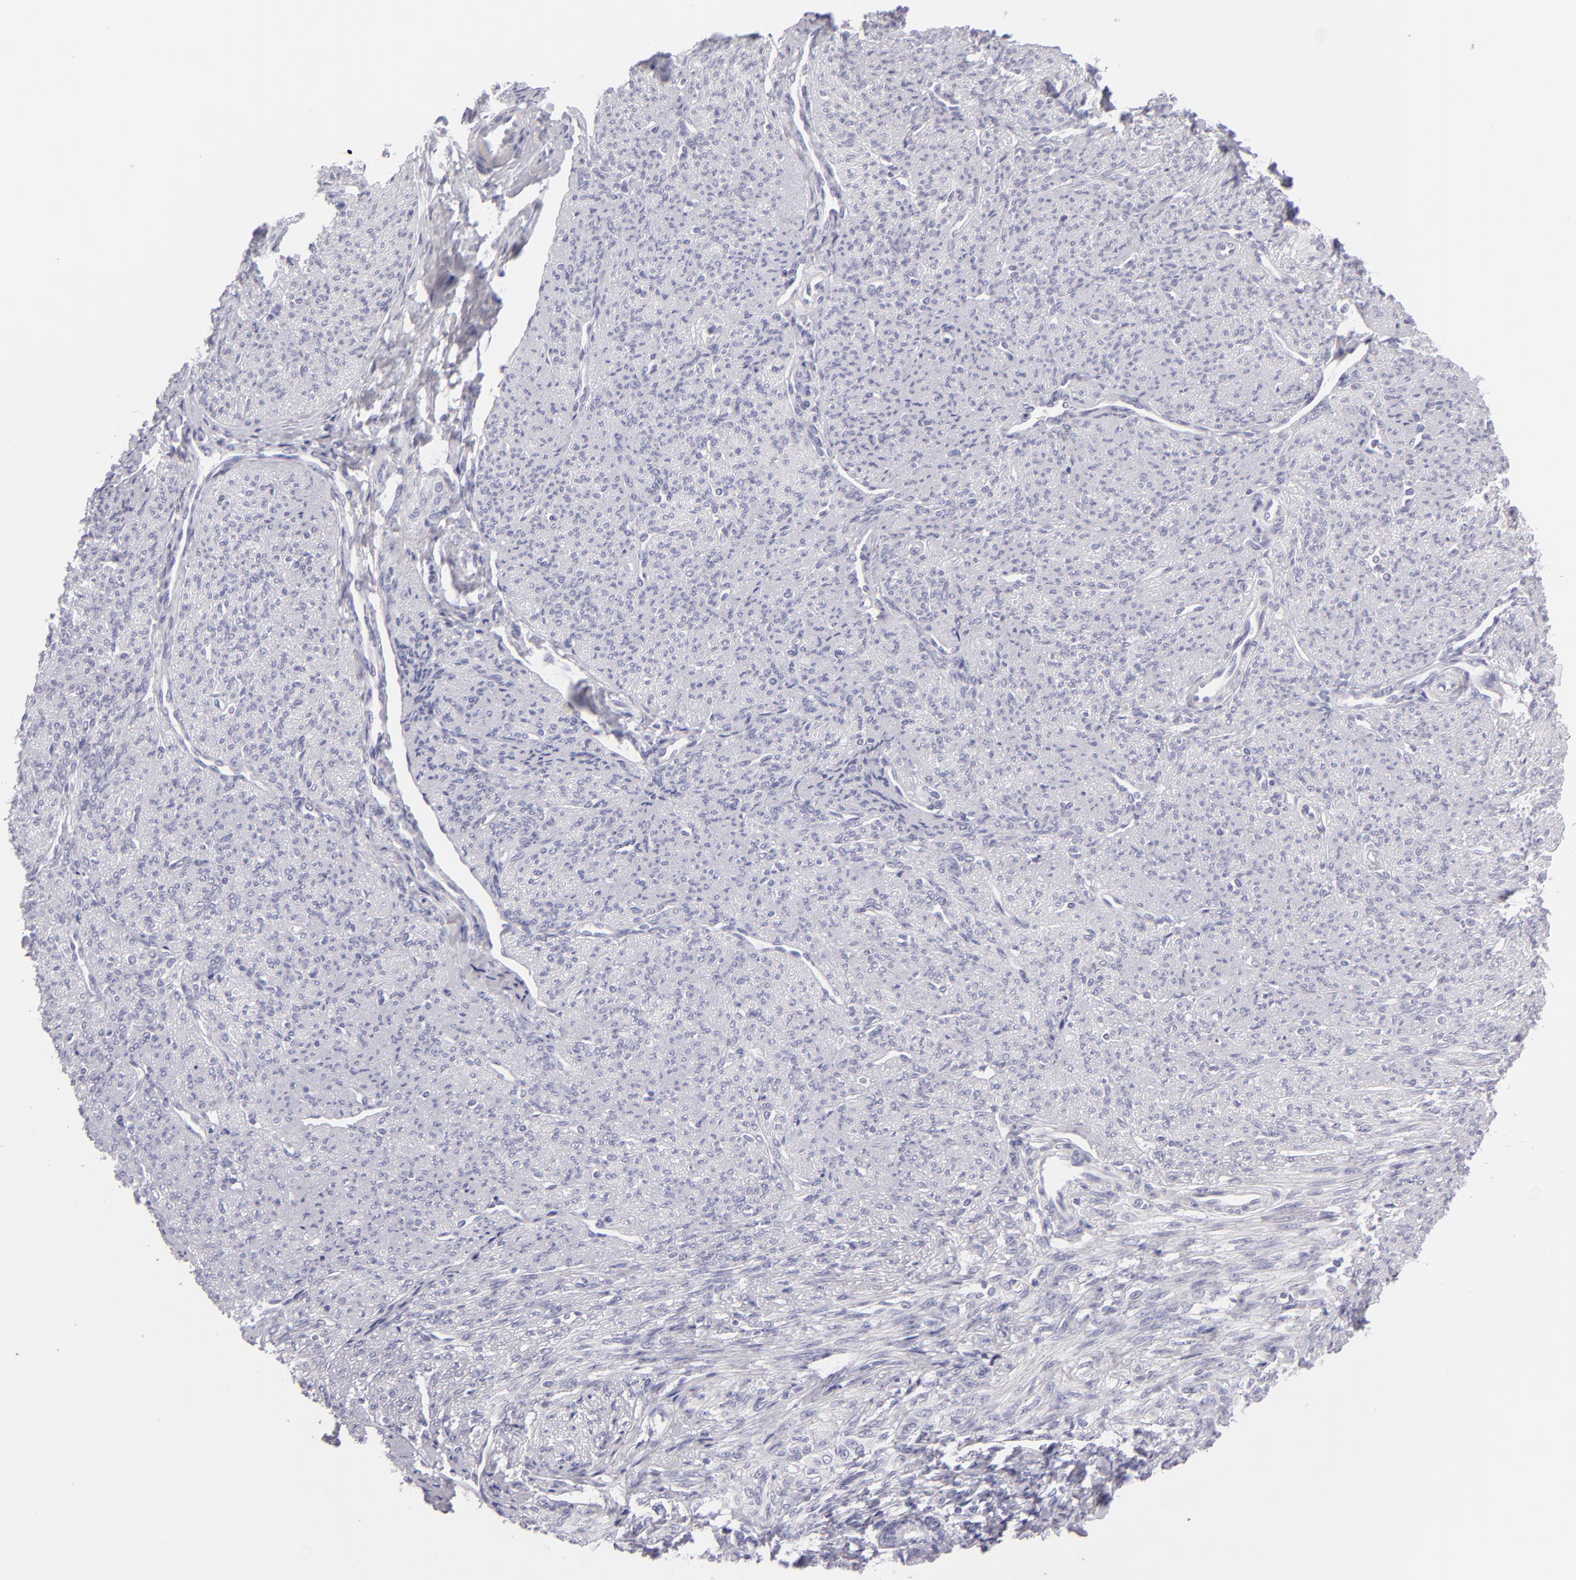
{"staining": {"intensity": "negative", "quantity": "none", "location": "none"}, "tissue": "smooth muscle", "cell_type": "Smooth muscle cells", "image_type": "normal", "snomed": [{"axis": "morphology", "description": "Normal tissue, NOS"}, {"axis": "topography", "description": "Cervix"}, {"axis": "topography", "description": "Endometrium"}], "caption": "Smooth muscle cells show no significant protein expression in normal smooth muscle. (DAB IHC with hematoxylin counter stain).", "gene": "VIL1", "patient": {"sex": "female", "age": 65}}